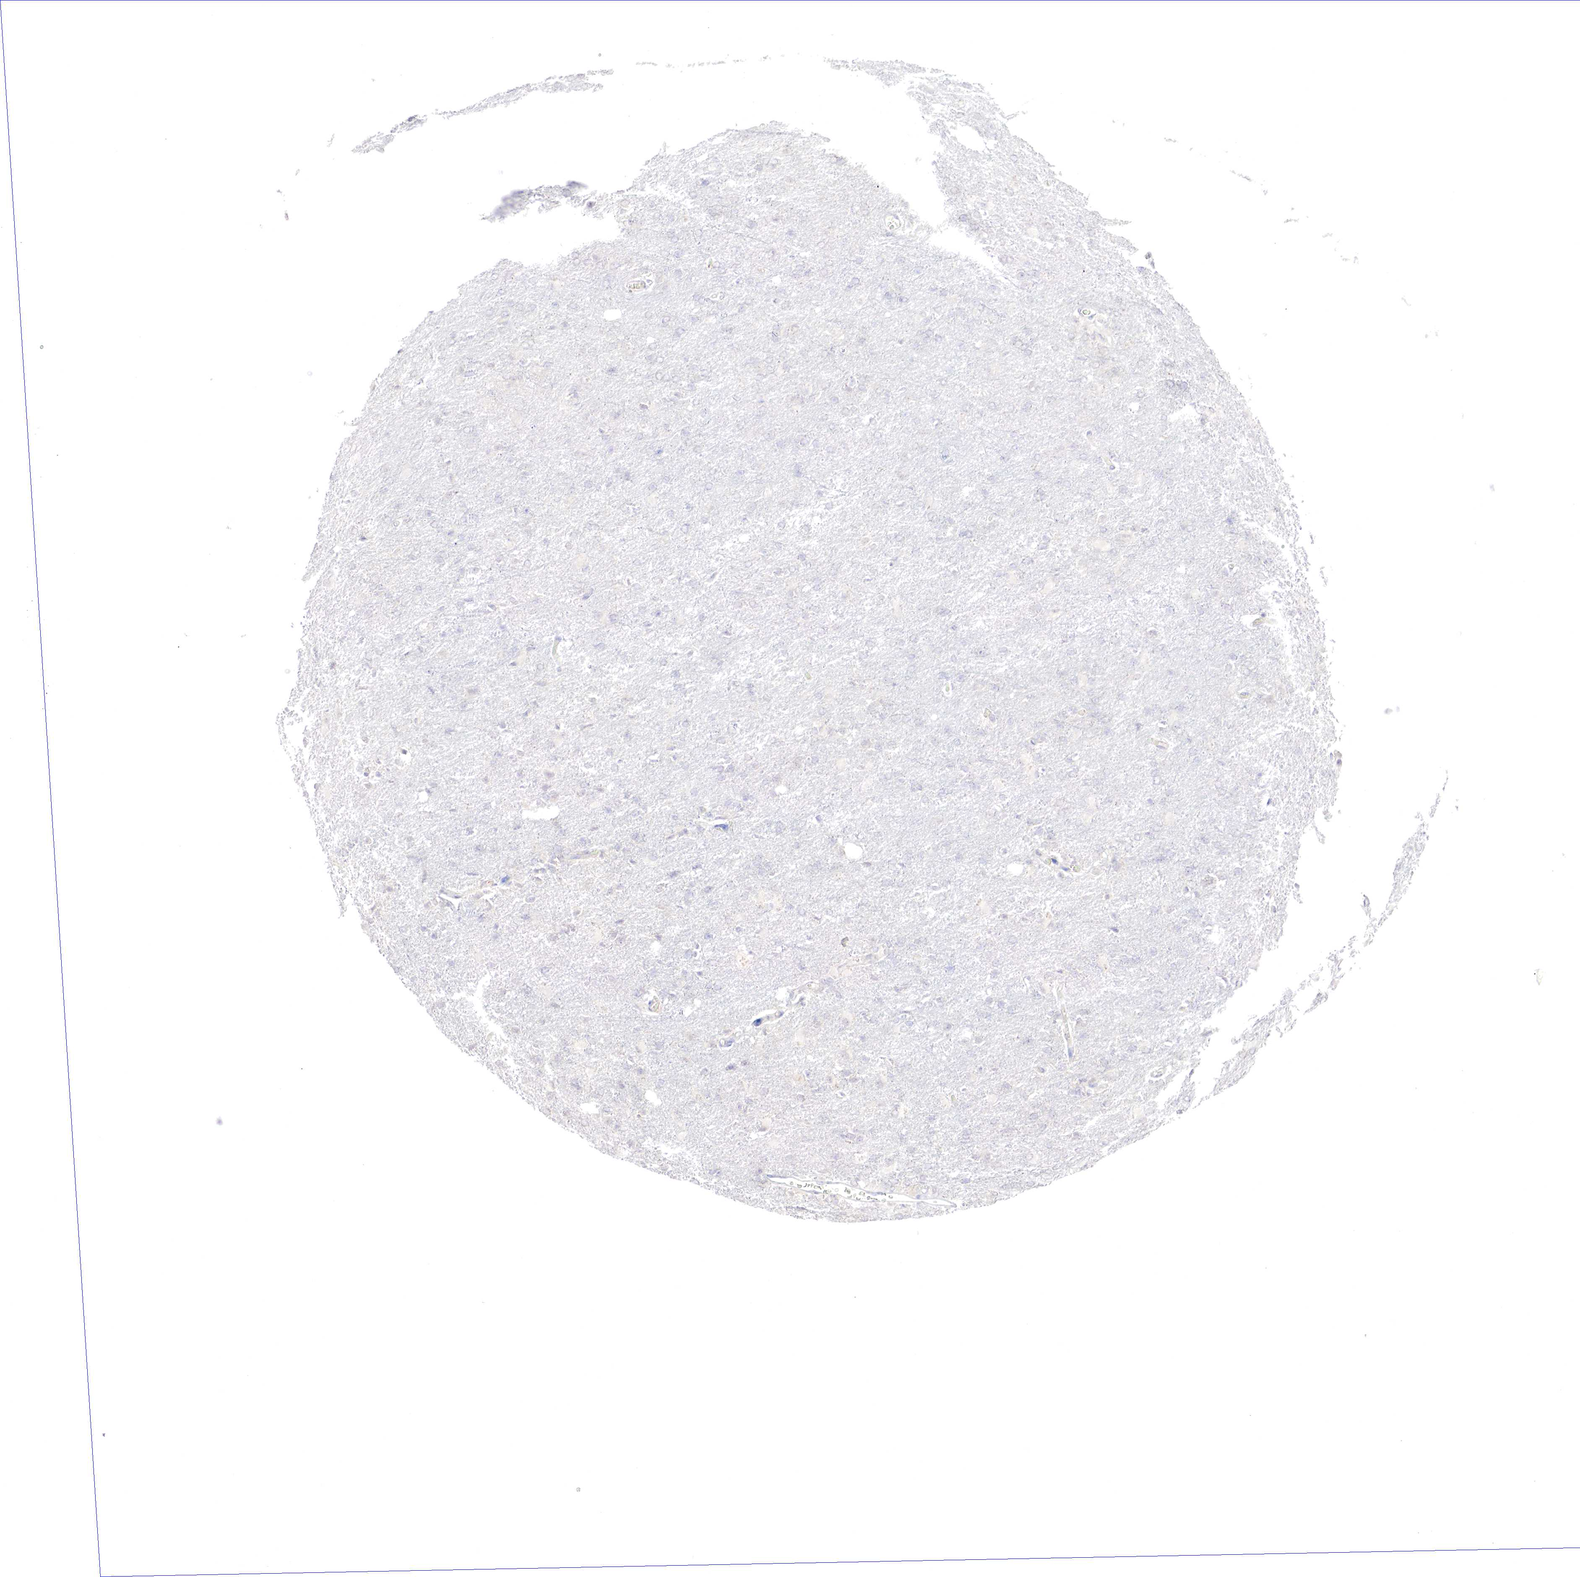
{"staining": {"intensity": "negative", "quantity": "none", "location": "none"}, "tissue": "glioma", "cell_type": "Tumor cells", "image_type": "cancer", "snomed": [{"axis": "morphology", "description": "Glioma, malignant, High grade"}, {"axis": "topography", "description": "Brain"}], "caption": "High-grade glioma (malignant) was stained to show a protein in brown. There is no significant positivity in tumor cells. The staining was performed using DAB (3,3'-diaminobenzidine) to visualize the protein expression in brown, while the nuclei were stained in blue with hematoxylin (Magnification: 20x).", "gene": "GATA1", "patient": {"sex": "male", "age": 68}}